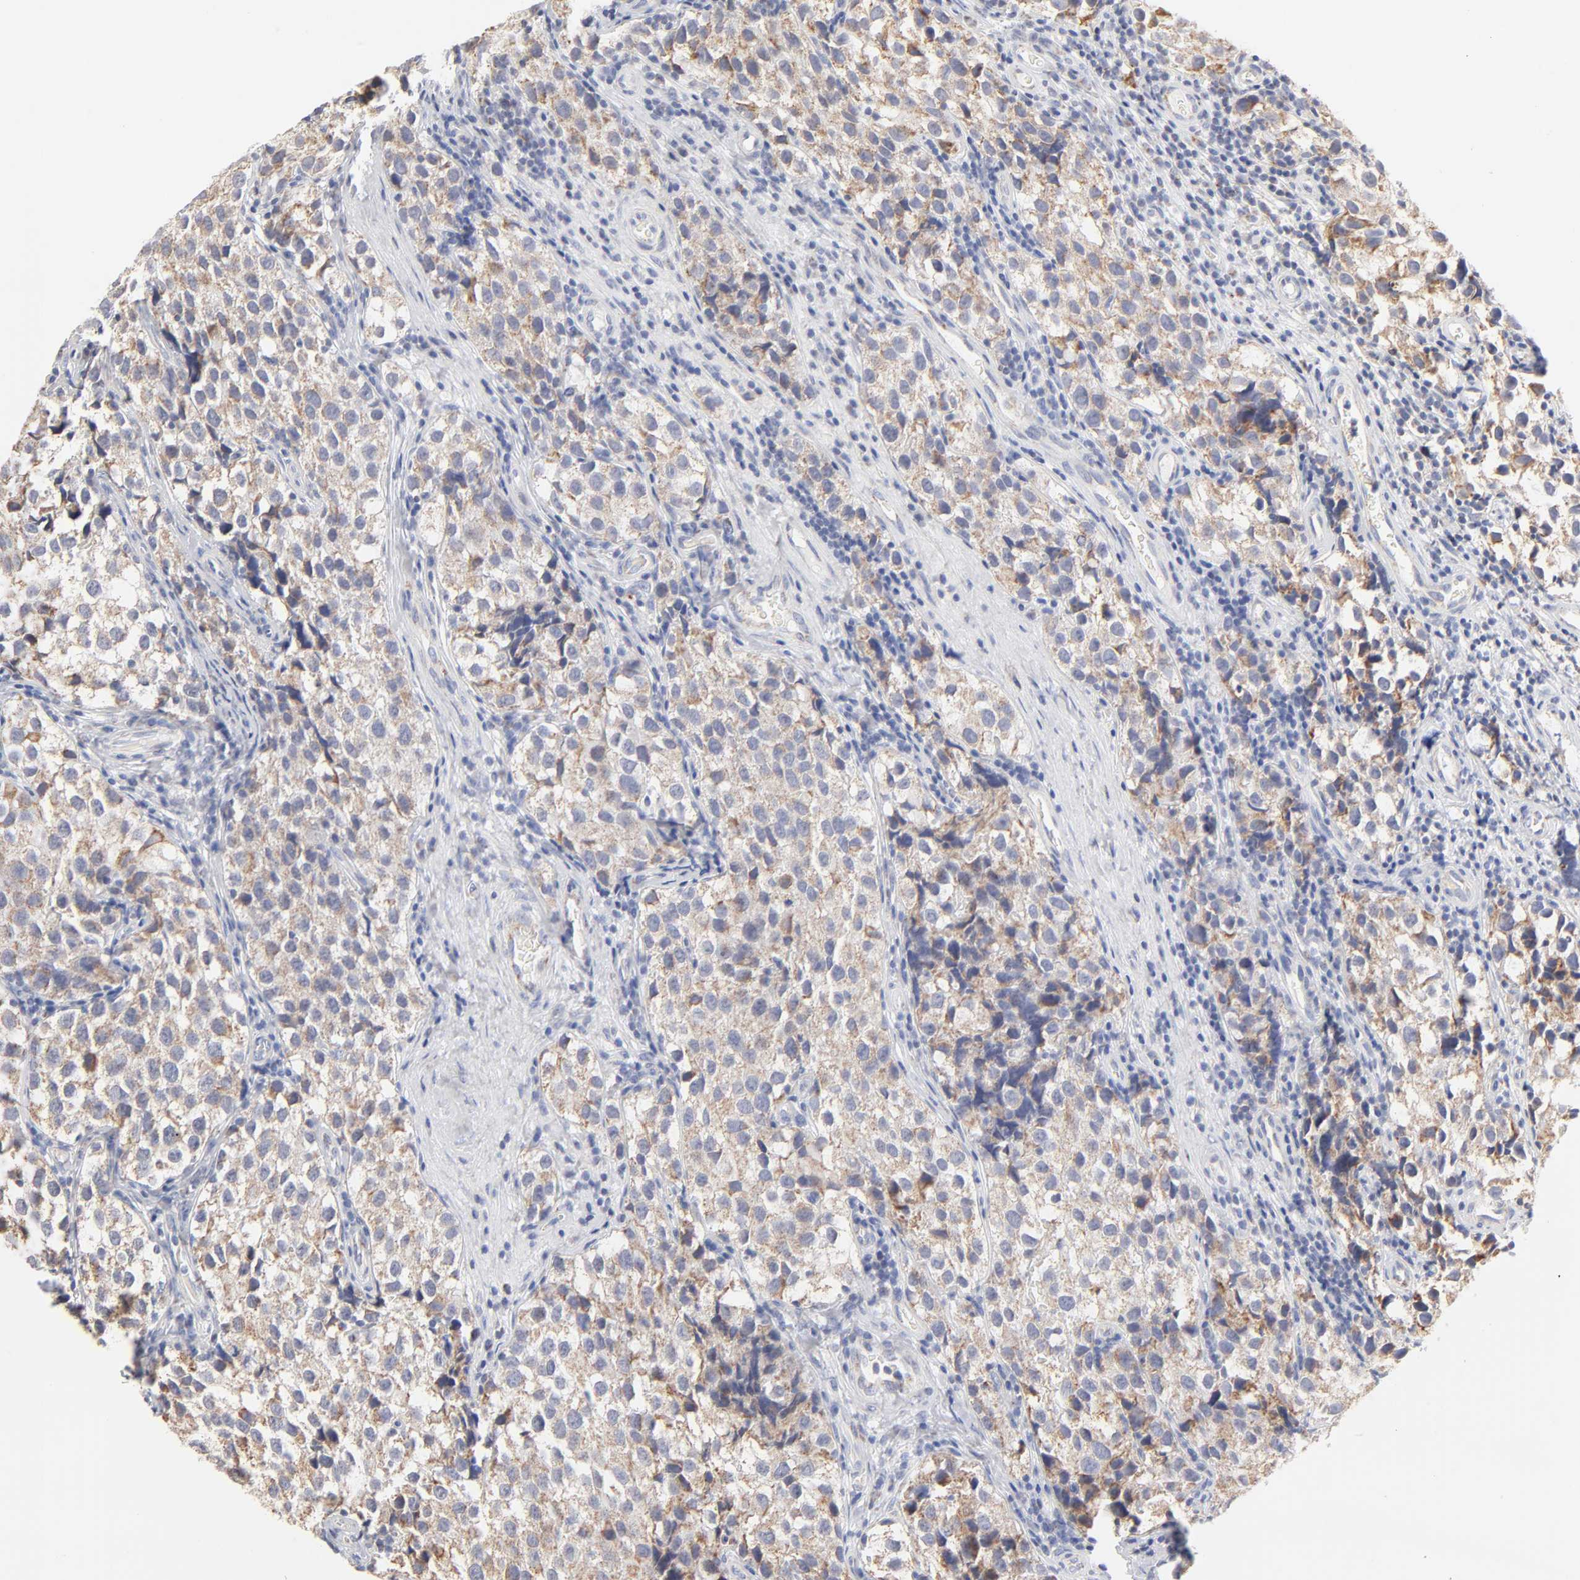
{"staining": {"intensity": "moderate", "quantity": ">75%", "location": "cytoplasmic/membranous"}, "tissue": "testis cancer", "cell_type": "Tumor cells", "image_type": "cancer", "snomed": [{"axis": "morphology", "description": "Seminoma, NOS"}, {"axis": "topography", "description": "Testis"}], "caption": "Seminoma (testis) stained for a protein reveals moderate cytoplasmic/membranous positivity in tumor cells.", "gene": "MRPL58", "patient": {"sex": "male", "age": 39}}